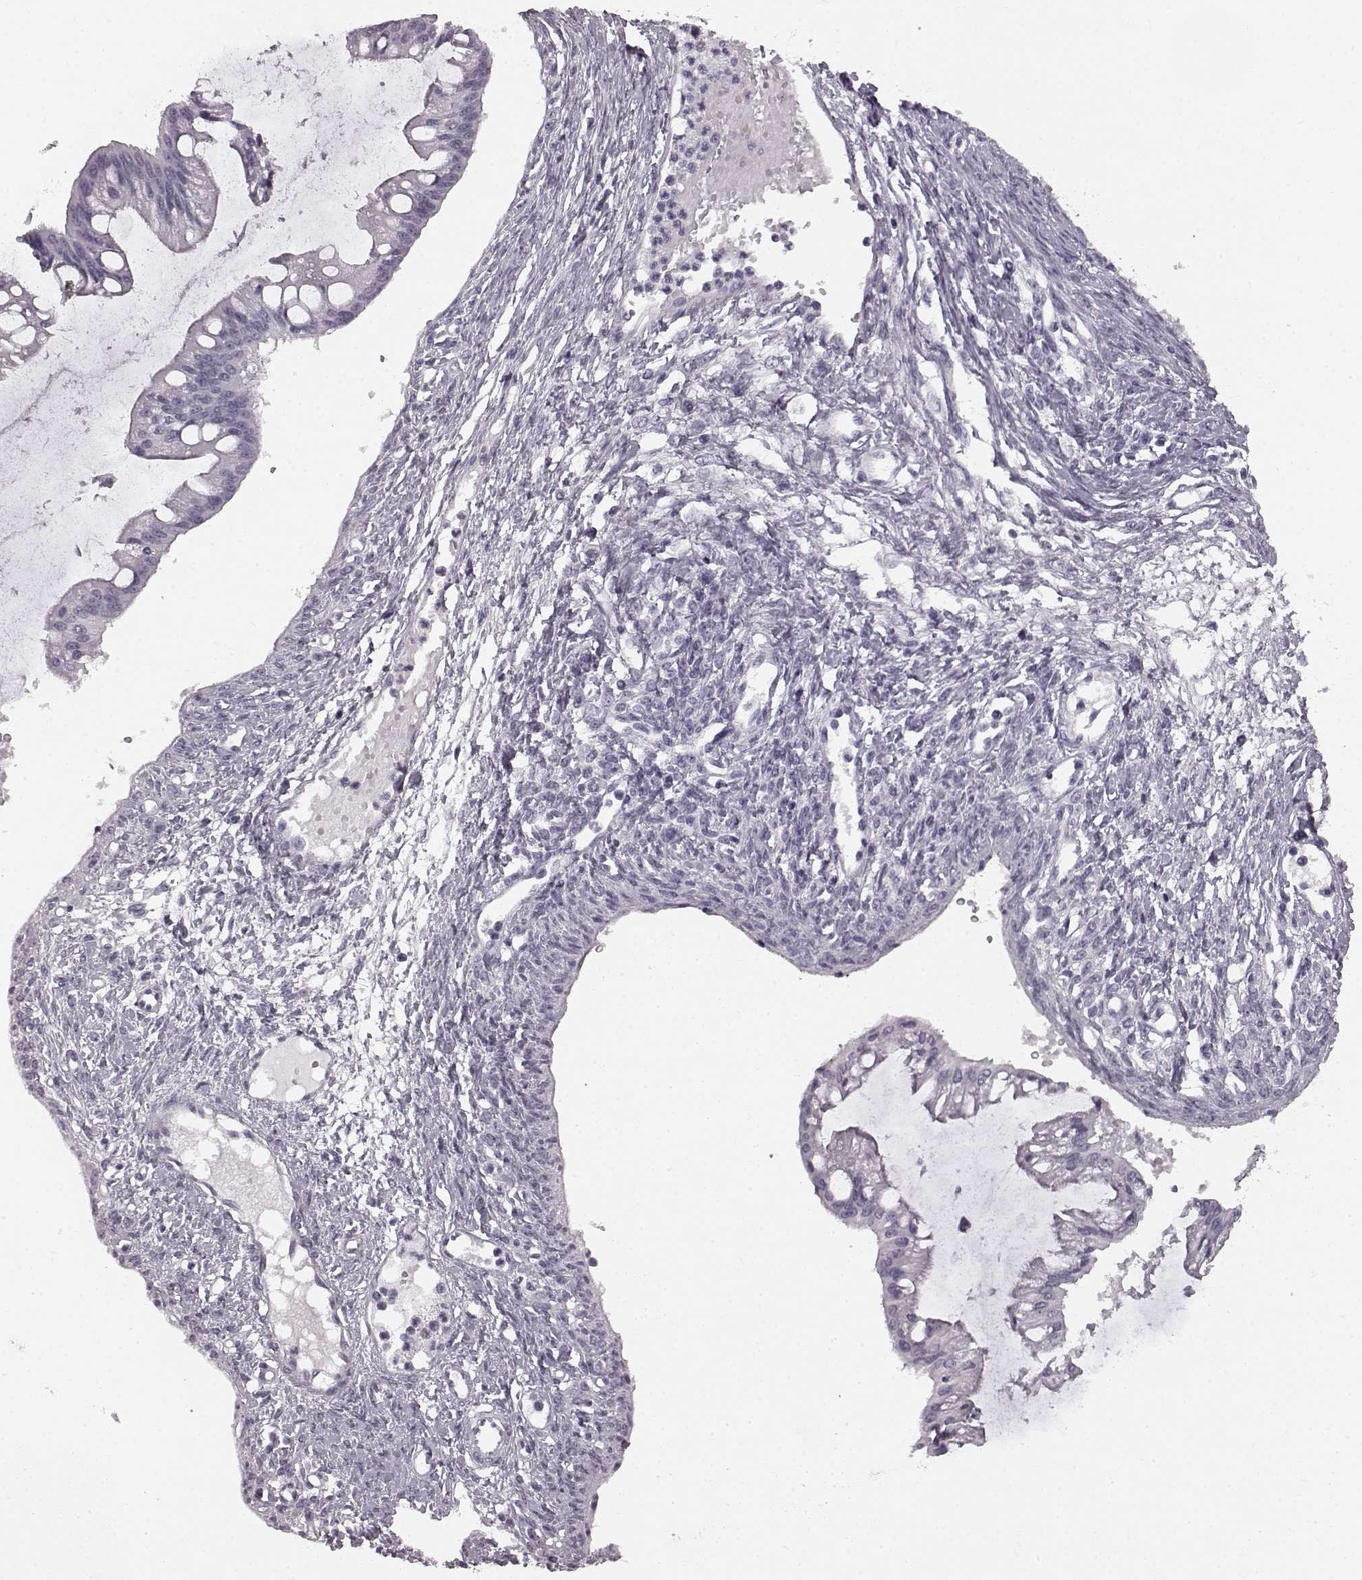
{"staining": {"intensity": "negative", "quantity": "none", "location": "none"}, "tissue": "ovarian cancer", "cell_type": "Tumor cells", "image_type": "cancer", "snomed": [{"axis": "morphology", "description": "Cystadenocarcinoma, mucinous, NOS"}, {"axis": "topography", "description": "Ovary"}], "caption": "DAB immunohistochemical staining of ovarian cancer shows no significant staining in tumor cells.", "gene": "TMPRSS15", "patient": {"sex": "female", "age": 73}}